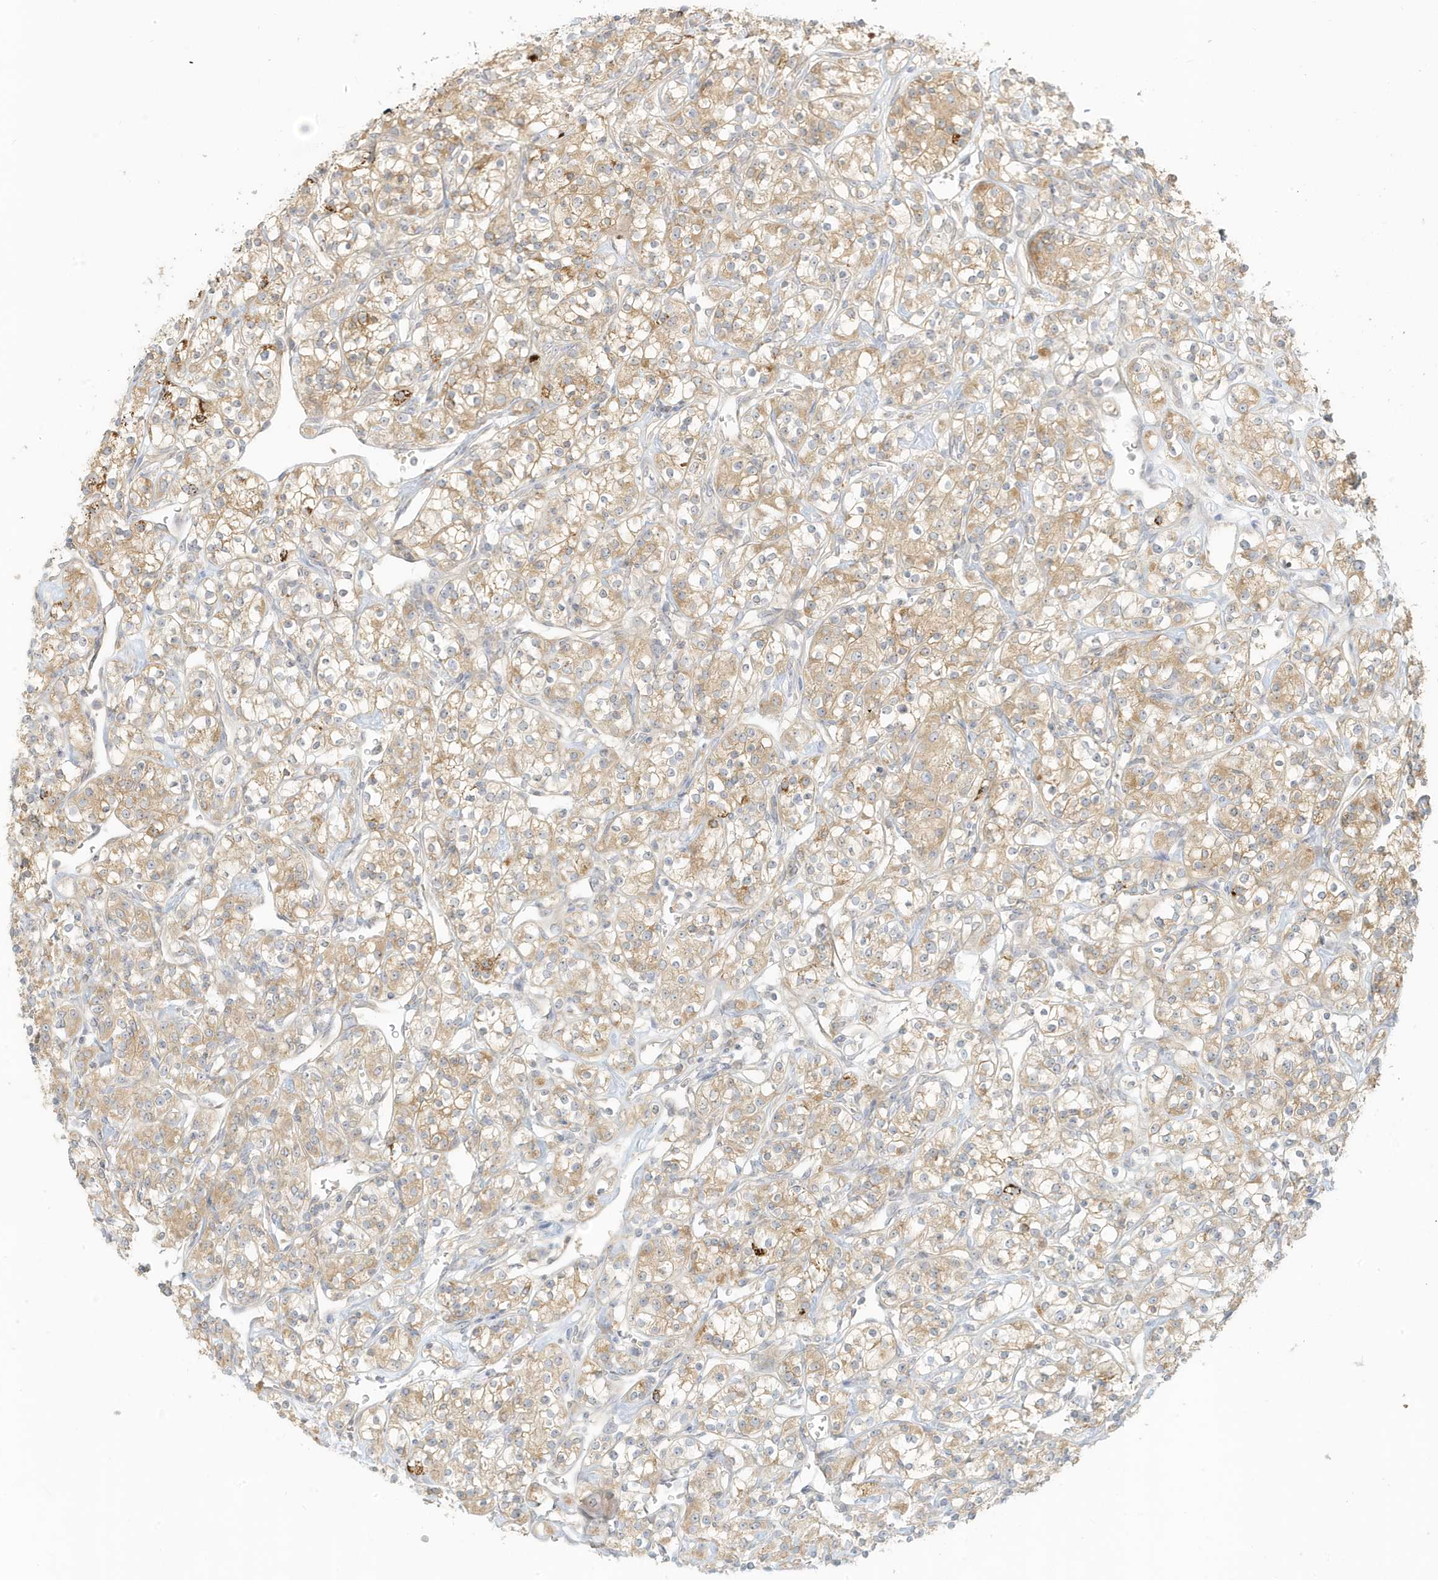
{"staining": {"intensity": "weak", "quantity": ">75%", "location": "cytoplasmic/membranous"}, "tissue": "renal cancer", "cell_type": "Tumor cells", "image_type": "cancer", "snomed": [{"axis": "morphology", "description": "Adenocarcinoma, NOS"}, {"axis": "topography", "description": "Kidney"}], "caption": "Immunohistochemical staining of adenocarcinoma (renal) shows weak cytoplasmic/membranous protein expression in about >75% of tumor cells.", "gene": "MCOLN1", "patient": {"sex": "male", "age": 77}}